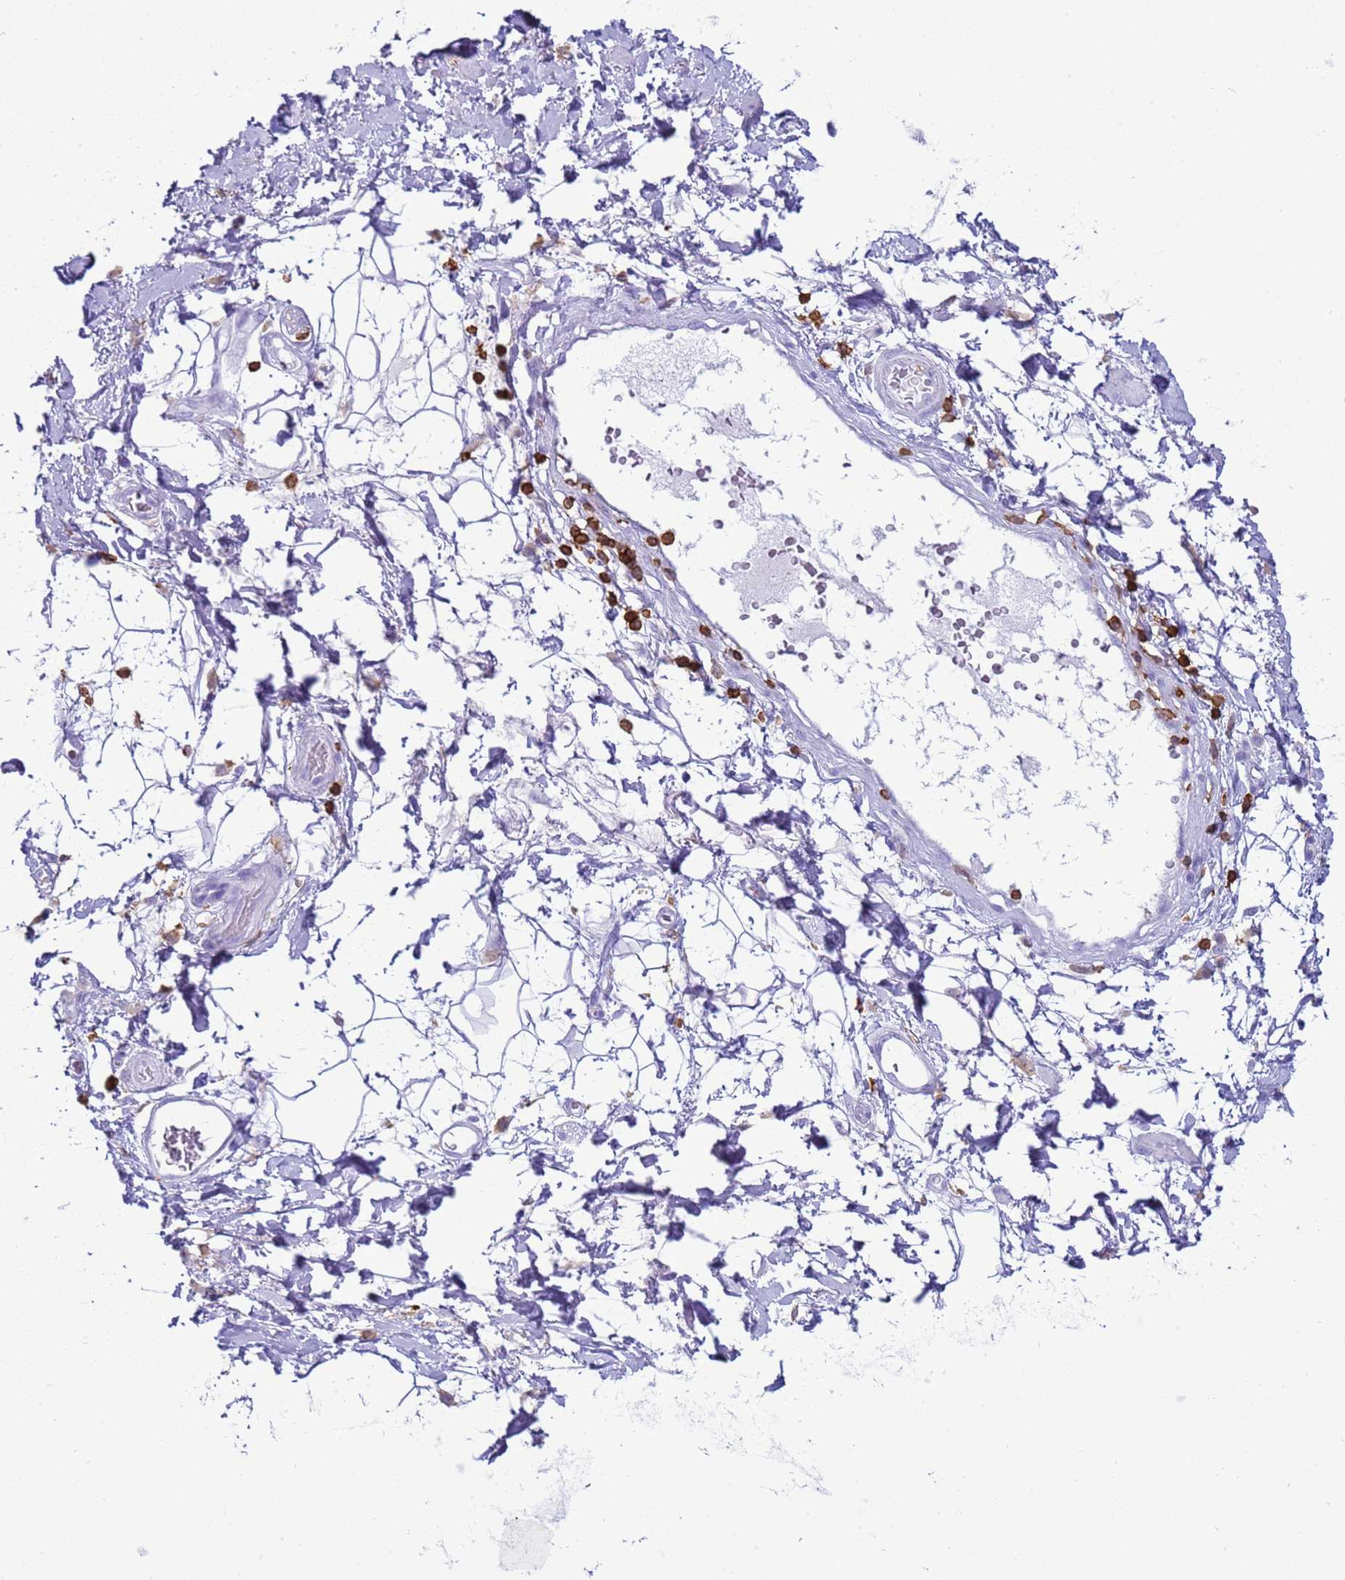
{"staining": {"intensity": "negative", "quantity": "none", "location": "none"}, "tissue": "adipose tissue", "cell_type": "Adipocytes", "image_type": "normal", "snomed": [{"axis": "morphology", "description": "Normal tissue, NOS"}, {"axis": "morphology", "description": "Adenocarcinoma, NOS"}, {"axis": "topography", "description": "Rectum"}, {"axis": "topography", "description": "Vagina"}, {"axis": "topography", "description": "Peripheral nerve tissue"}], "caption": "The immunohistochemistry (IHC) image has no significant staining in adipocytes of adipose tissue.", "gene": "IRF5", "patient": {"sex": "female", "age": 71}}